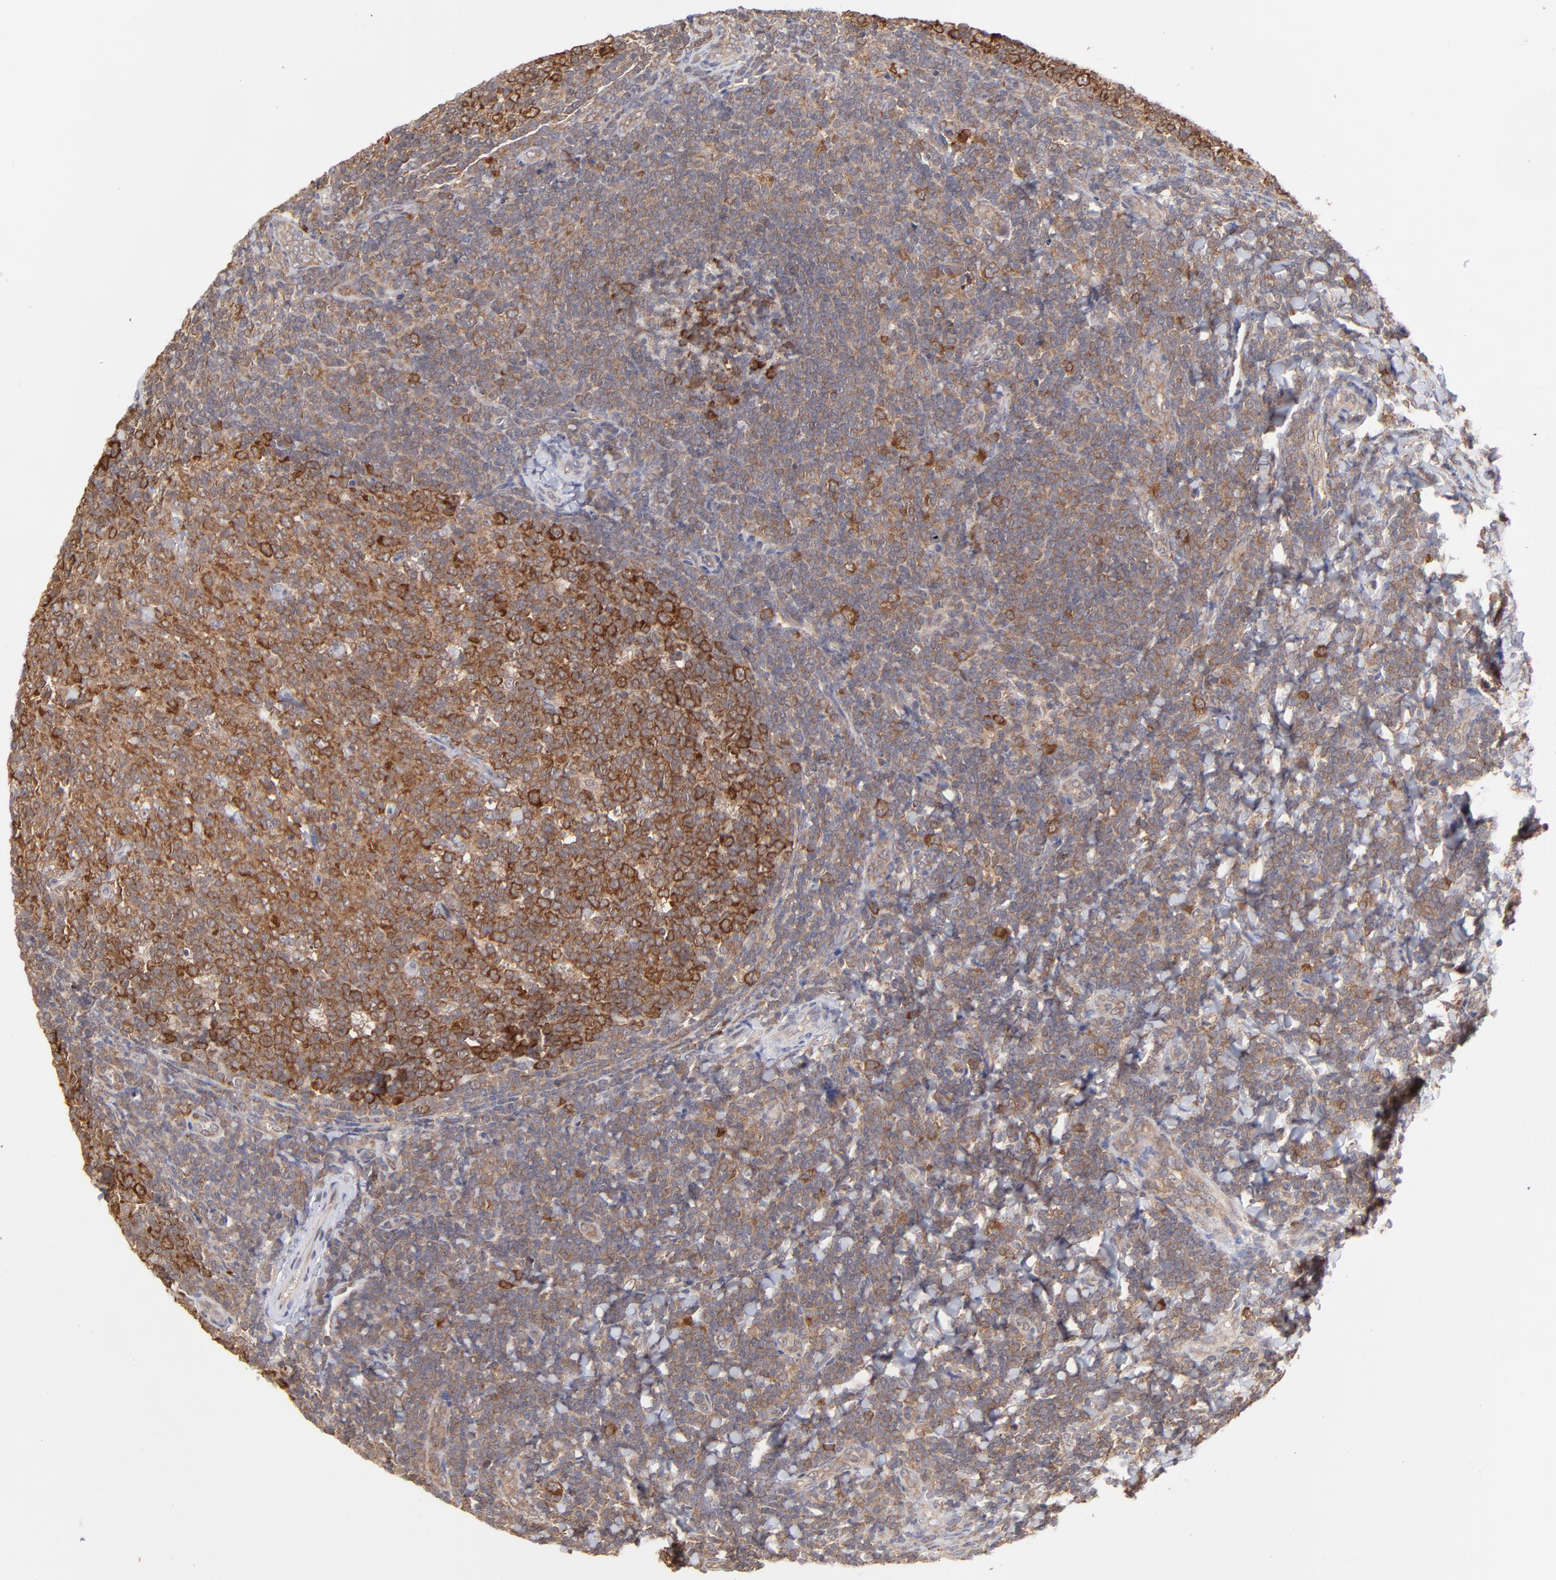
{"staining": {"intensity": "strong", "quantity": ">75%", "location": "cytoplasmic/membranous"}, "tissue": "tonsil", "cell_type": "Germinal center cells", "image_type": "normal", "snomed": [{"axis": "morphology", "description": "Normal tissue, NOS"}, {"axis": "topography", "description": "Tonsil"}], "caption": "An immunohistochemistry micrograph of benign tissue is shown. Protein staining in brown highlights strong cytoplasmic/membranous positivity in tonsil within germinal center cells.", "gene": "GART", "patient": {"sex": "male", "age": 31}}